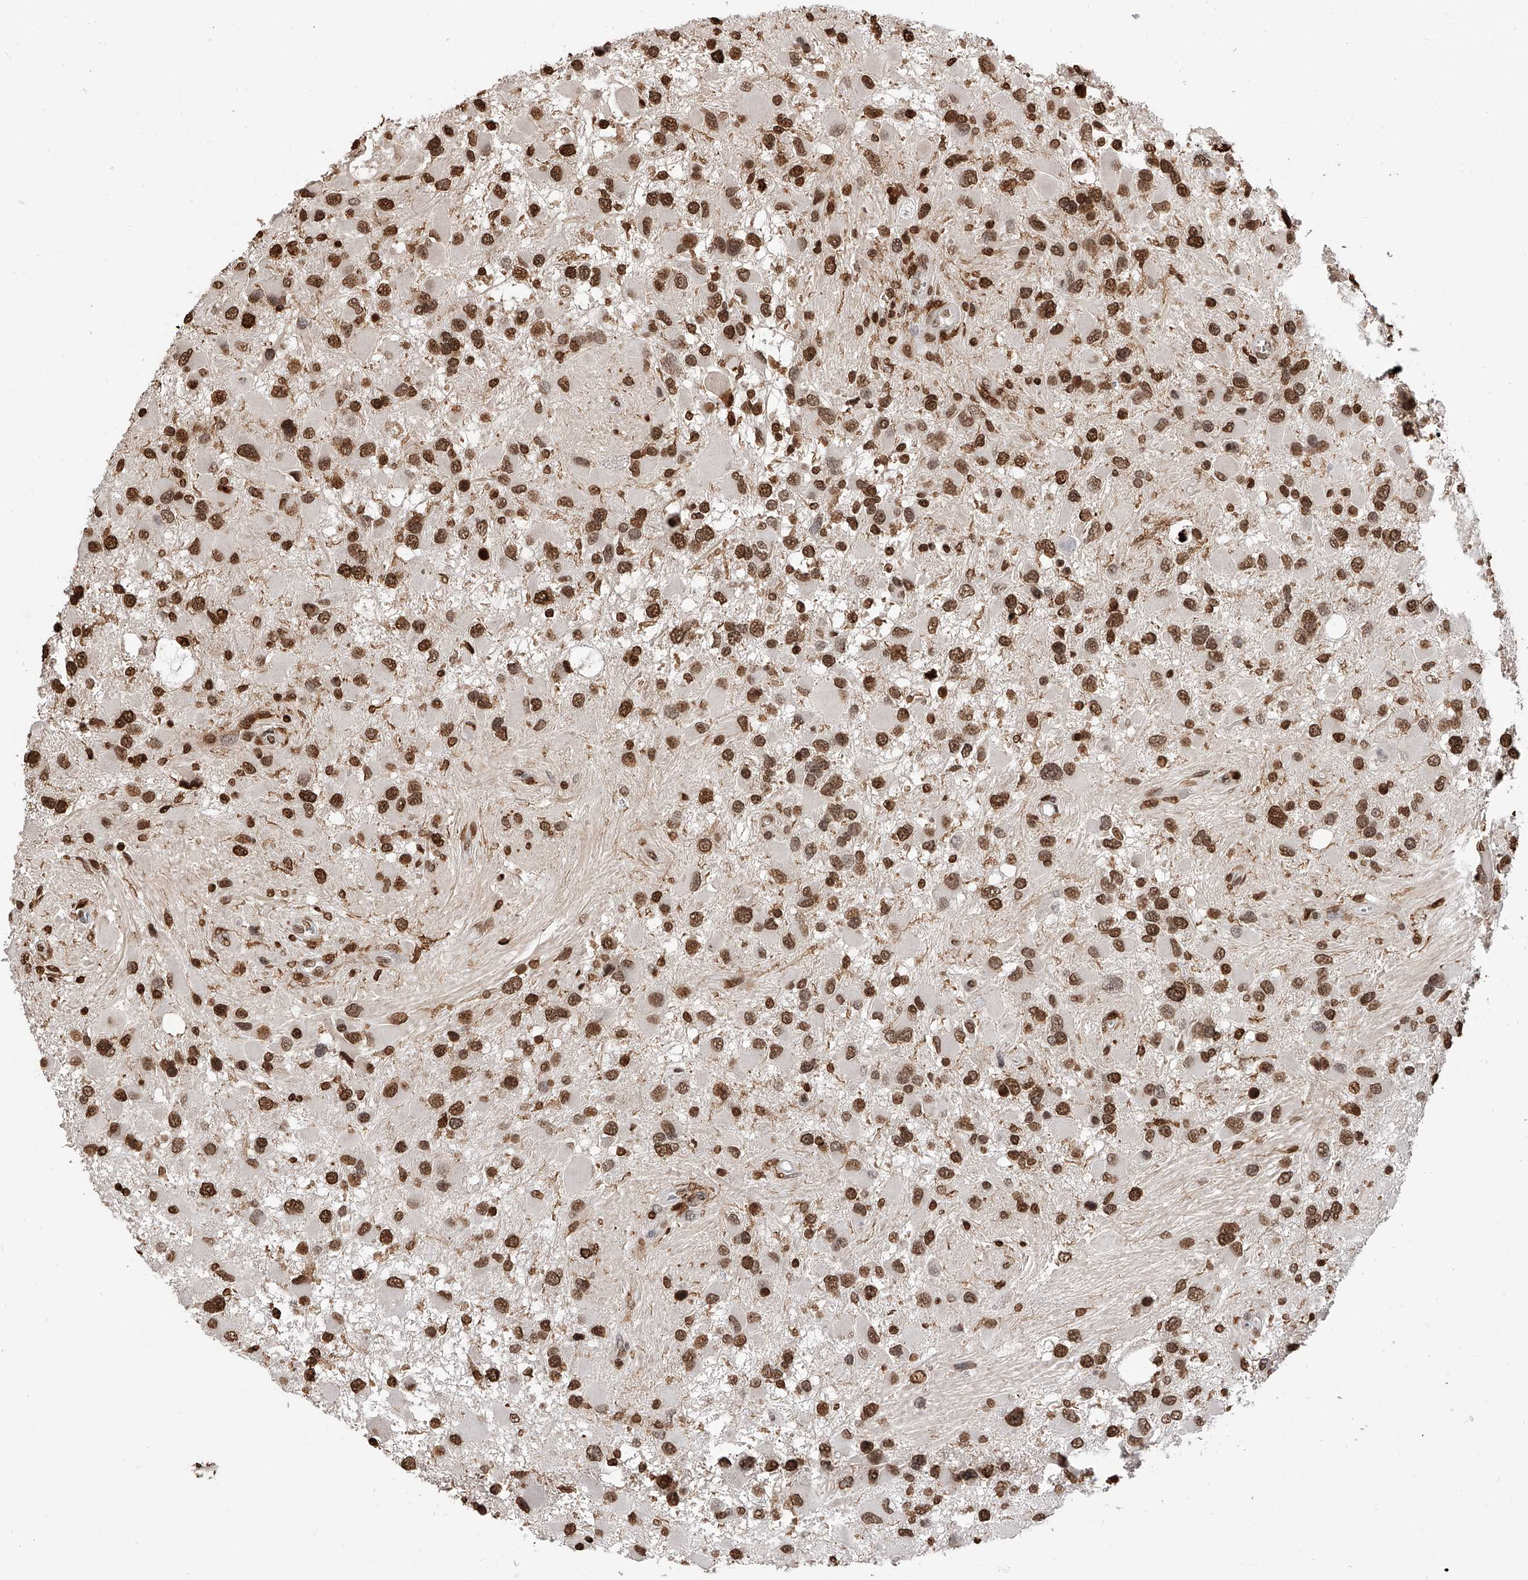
{"staining": {"intensity": "strong", "quantity": ">75%", "location": "nuclear"}, "tissue": "glioma", "cell_type": "Tumor cells", "image_type": "cancer", "snomed": [{"axis": "morphology", "description": "Glioma, malignant, High grade"}, {"axis": "topography", "description": "Brain"}], "caption": "IHC histopathology image of neoplastic tissue: human glioma stained using immunohistochemistry shows high levels of strong protein expression localized specifically in the nuclear of tumor cells, appearing as a nuclear brown color.", "gene": "CFAP410", "patient": {"sex": "male", "age": 53}}